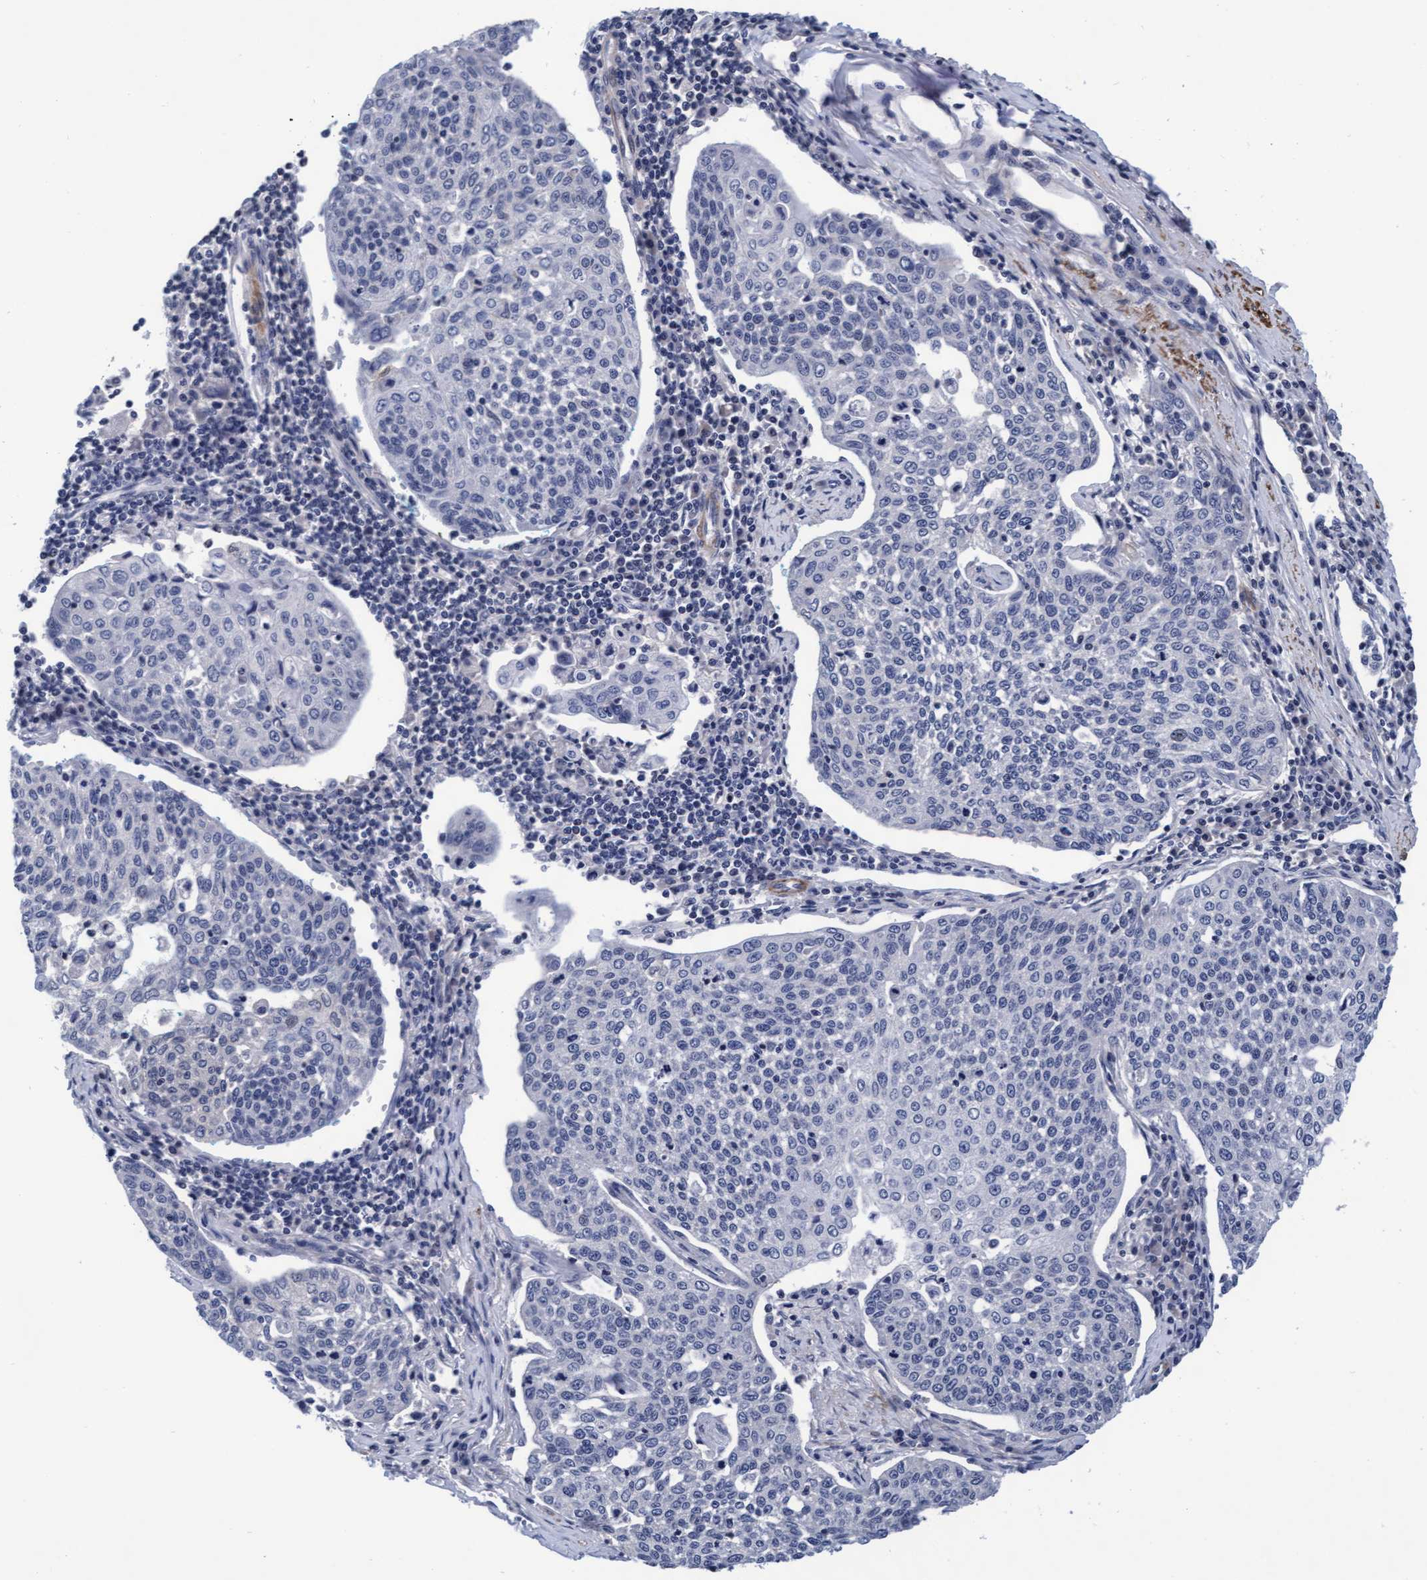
{"staining": {"intensity": "negative", "quantity": "none", "location": "none"}, "tissue": "cervical cancer", "cell_type": "Tumor cells", "image_type": "cancer", "snomed": [{"axis": "morphology", "description": "Squamous cell carcinoma, NOS"}, {"axis": "topography", "description": "Cervix"}], "caption": "High magnification brightfield microscopy of squamous cell carcinoma (cervical) stained with DAB (brown) and counterstained with hematoxylin (blue): tumor cells show no significant staining.", "gene": "EFCAB13", "patient": {"sex": "female", "age": 34}}